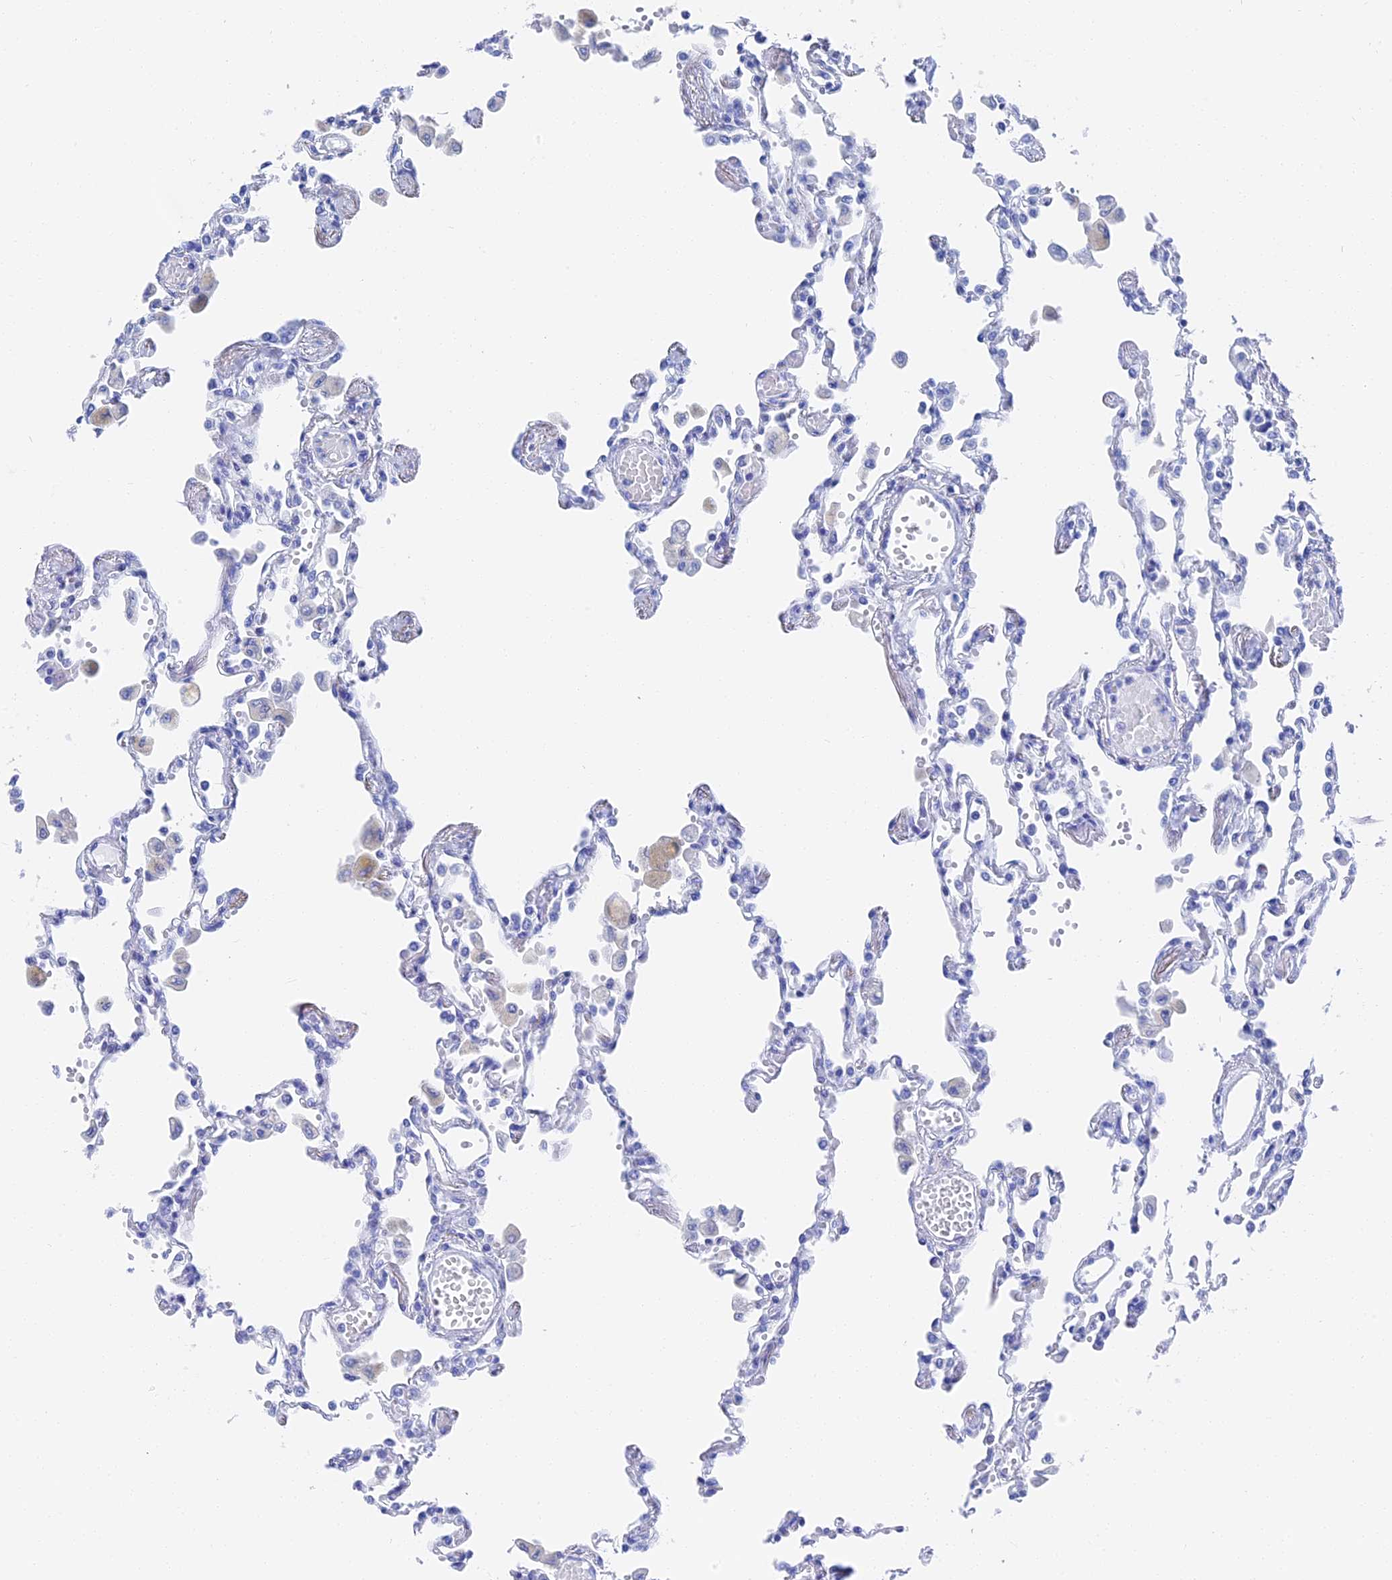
{"staining": {"intensity": "negative", "quantity": "none", "location": "none"}, "tissue": "lung", "cell_type": "Alveolar cells", "image_type": "normal", "snomed": [{"axis": "morphology", "description": "Normal tissue, NOS"}, {"axis": "topography", "description": "Bronchus"}, {"axis": "topography", "description": "Lung"}], "caption": "Micrograph shows no significant protein positivity in alveolar cells of unremarkable lung. The staining was performed using DAB (3,3'-diaminobenzidine) to visualize the protein expression in brown, while the nuclei were stained in blue with hematoxylin (Magnification: 20x).", "gene": "VPS33B", "patient": {"sex": "female", "age": 49}}